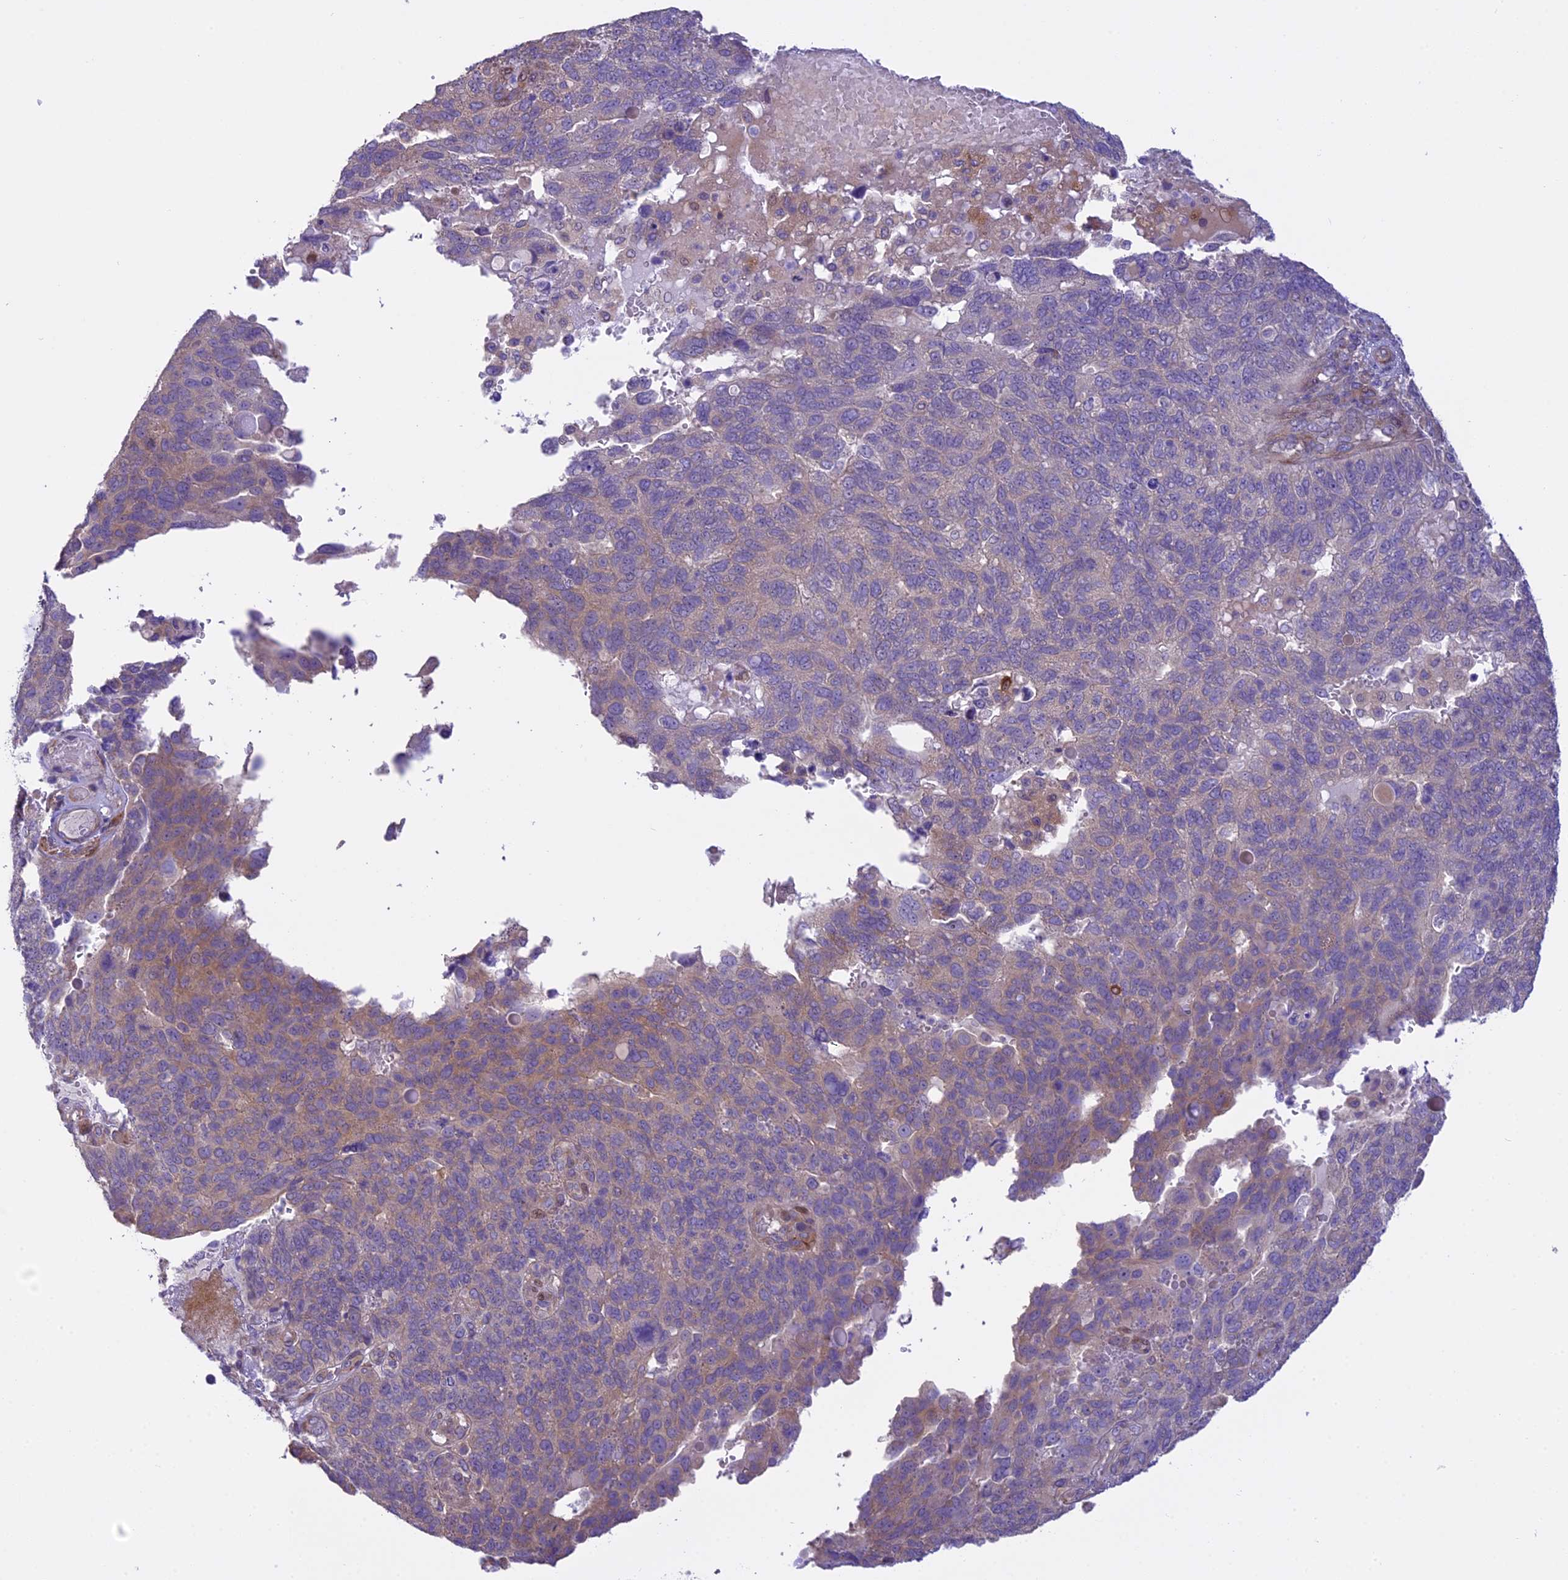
{"staining": {"intensity": "weak", "quantity": "<25%", "location": "cytoplasmic/membranous"}, "tissue": "endometrial cancer", "cell_type": "Tumor cells", "image_type": "cancer", "snomed": [{"axis": "morphology", "description": "Adenocarcinoma, NOS"}, {"axis": "topography", "description": "Endometrium"}], "caption": "Immunohistochemistry (IHC) micrograph of neoplastic tissue: endometrial adenocarcinoma stained with DAB displays no significant protein positivity in tumor cells.", "gene": "SPIRE1", "patient": {"sex": "female", "age": 66}}